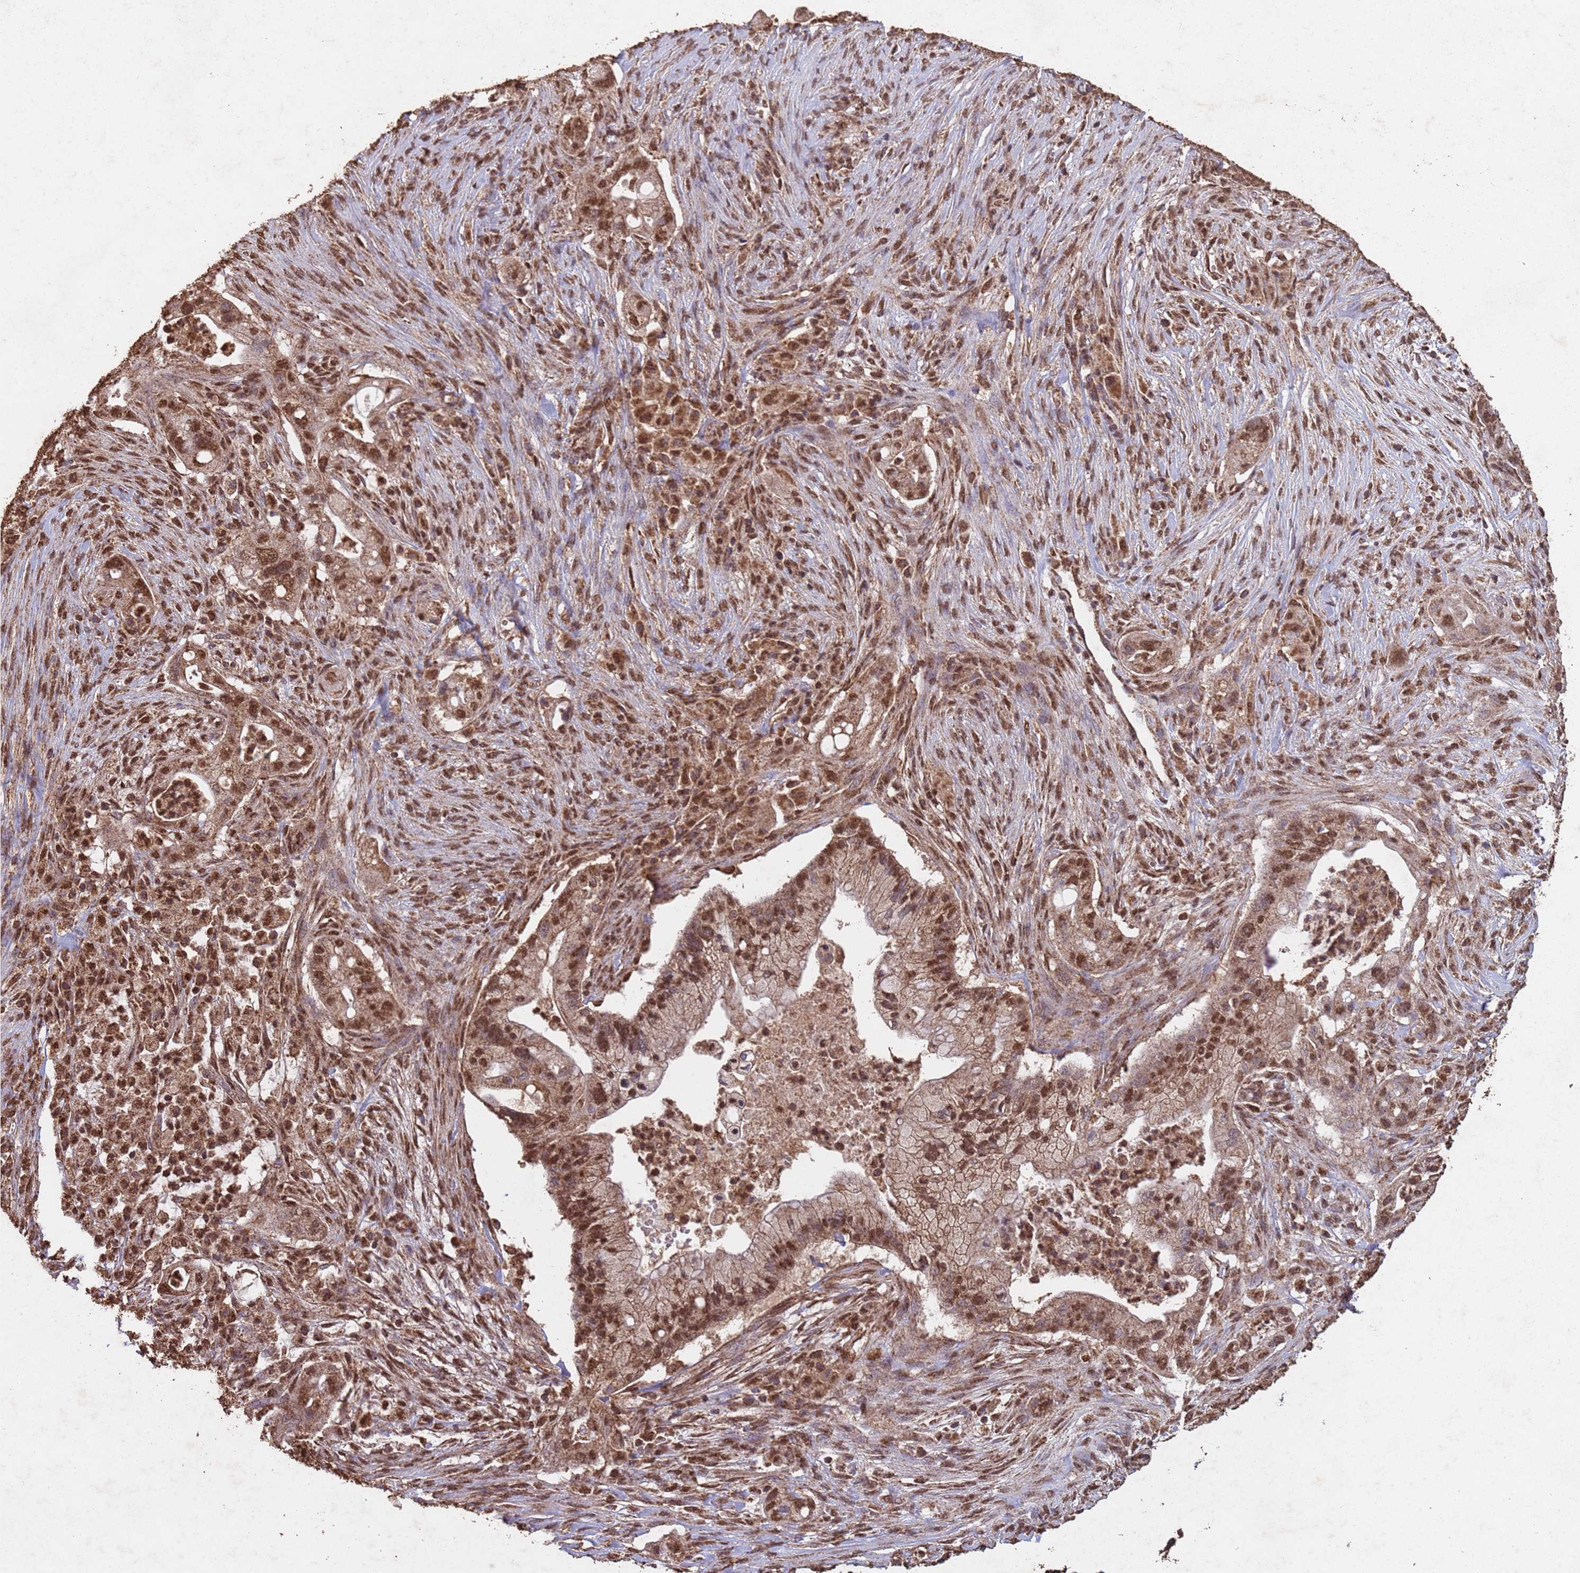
{"staining": {"intensity": "moderate", "quantity": ">75%", "location": "cytoplasmic/membranous,nuclear"}, "tissue": "pancreatic cancer", "cell_type": "Tumor cells", "image_type": "cancer", "snomed": [{"axis": "morphology", "description": "Adenocarcinoma, NOS"}, {"axis": "topography", "description": "Pancreas"}], "caption": "DAB (3,3'-diaminobenzidine) immunohistochemical staining of human pancreatic cancer displays moderate cytoplasmic/membranous and nuclear protein staining in approximately >75% of tumor cells.", "gene": "HDAC10", "patient": {"sex": "male", "age": 44}}